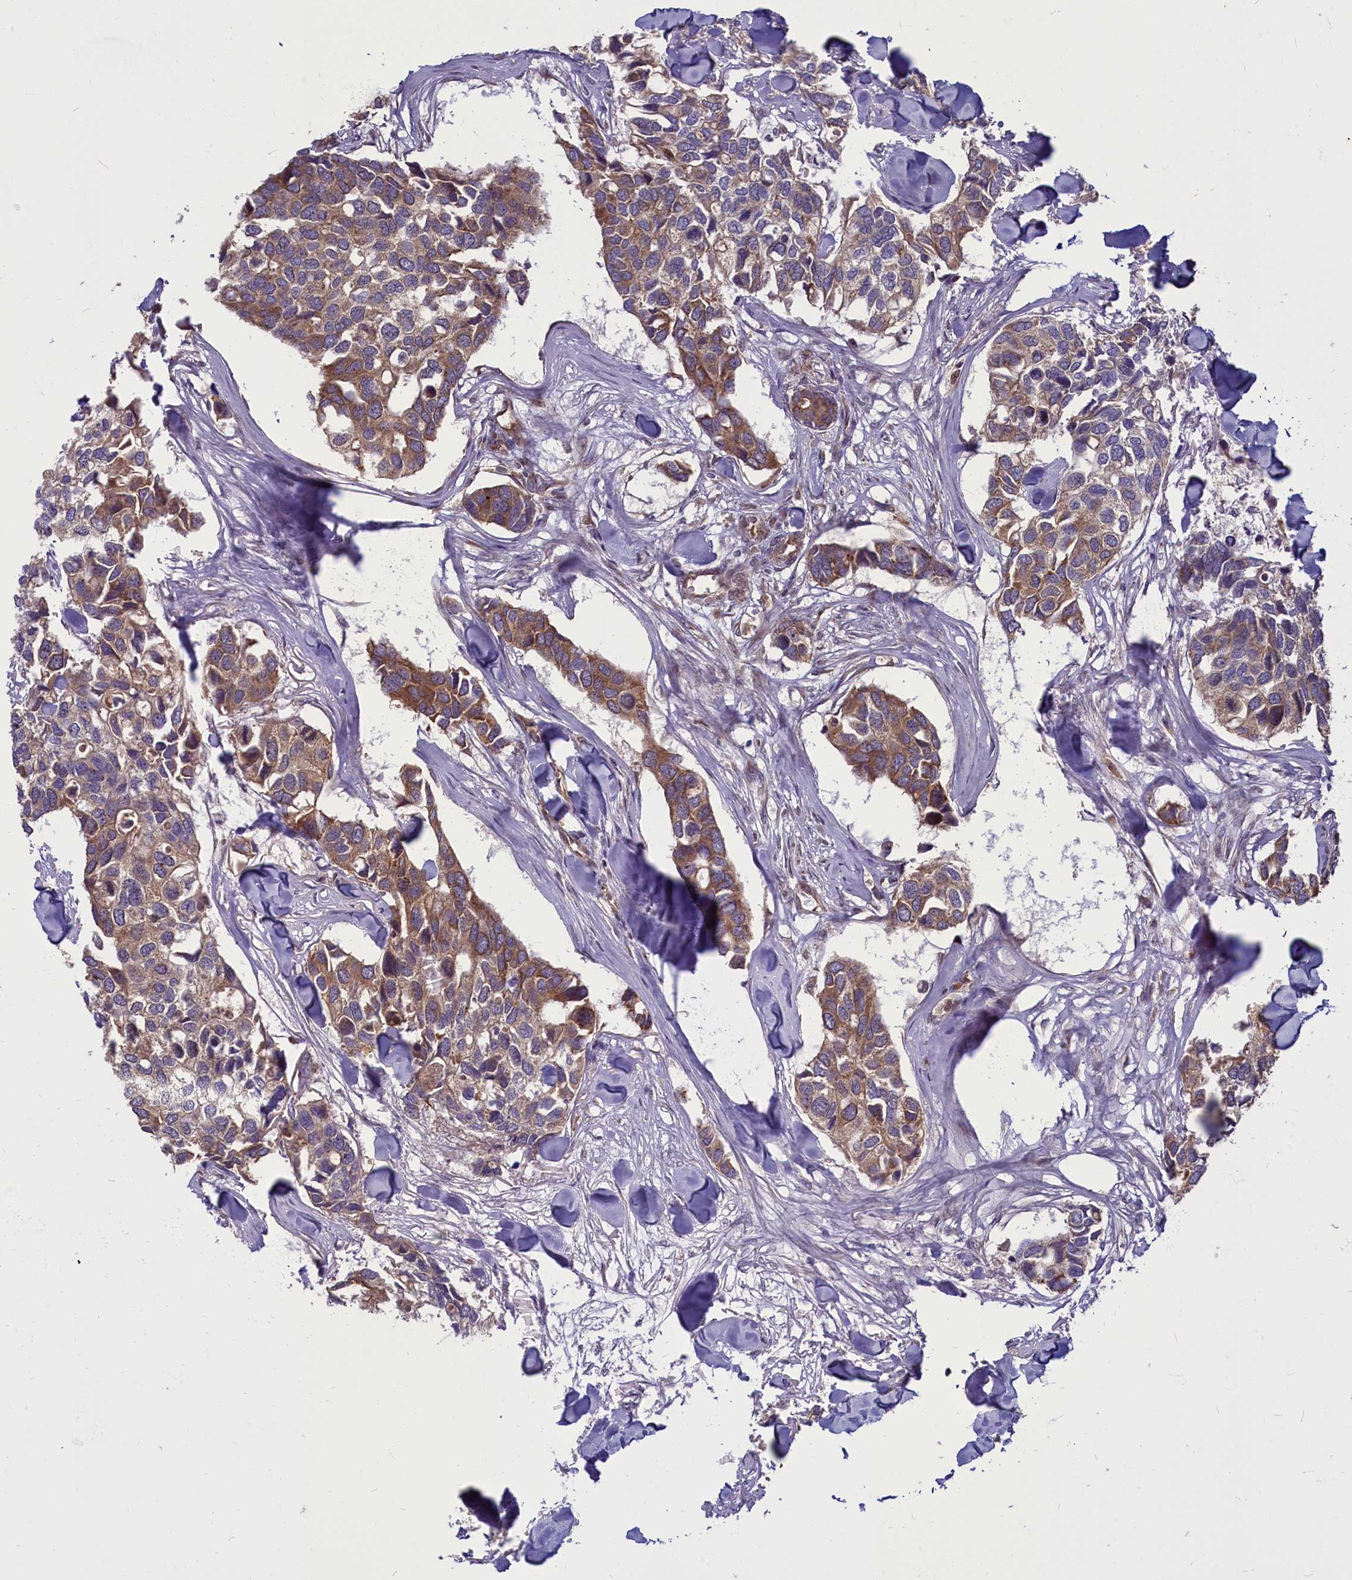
{"staining": {"intensity": "moderate", "quantity": "25%-75%", "location": "cytoplasmic/membranous"}, "tissue": "breast cancer", "cell_type": "Tumor cells", "image_type": "cancer", "snomed": [{"axis": "morphology", "description": "Duct carcinoma"}, {"axis": "topography", "description": "Breast"}], "caption": "A high-resolution histopathology image shows immunohistochemistry (IHC) staining of breast cancer (infiltrating ductal carcinoma), which exhibits moderate cytoplasmic/membranous staining in approximately 25%-75% of tumor cells.", "gene": "MYCBP", "patient": {"sex": "female", "age": 83}}